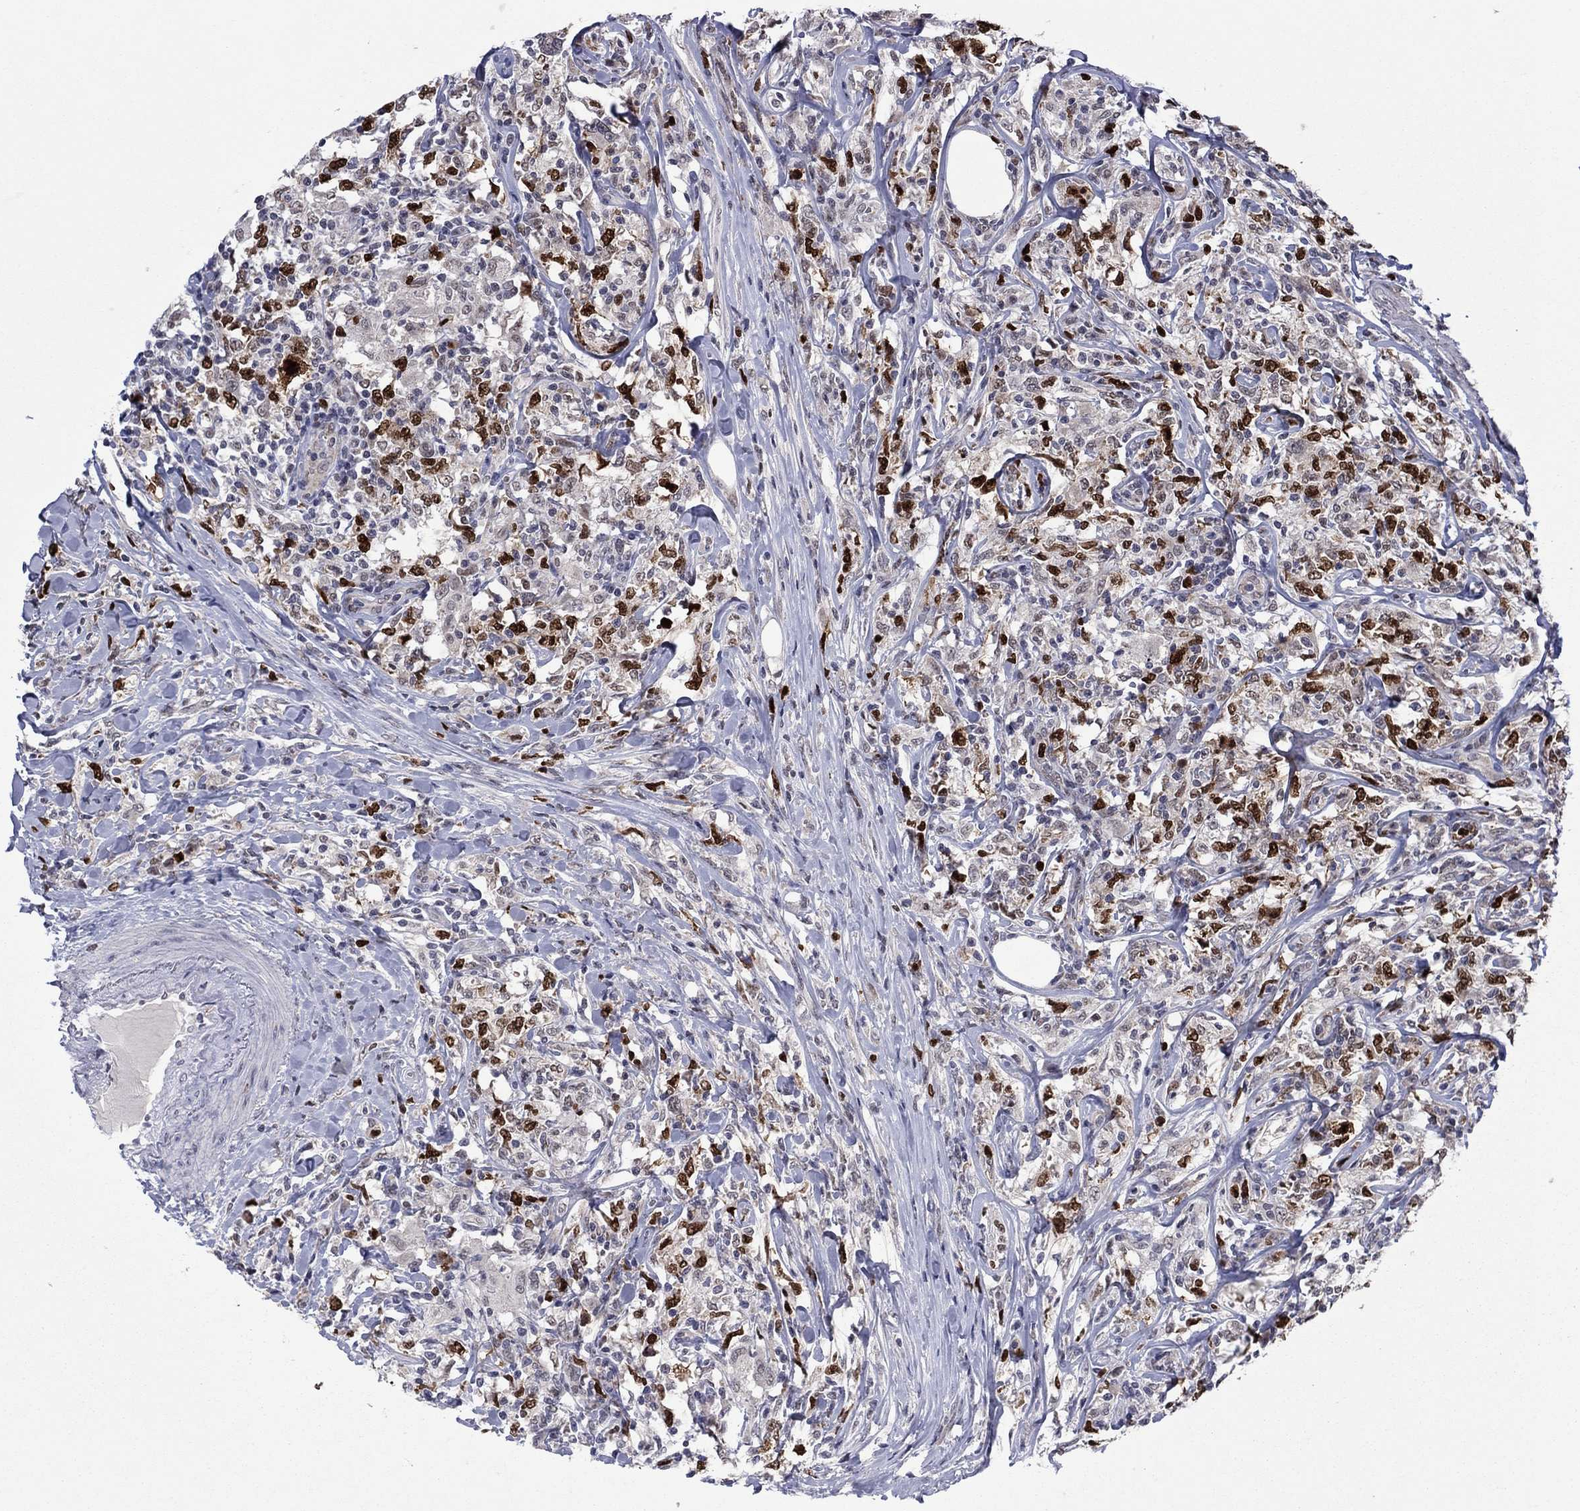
{"staining": {"intensity": "strong", "quantity": "25%-75%", "location": "nuclear"}, "tissue": "lymphoma", "cell_type": "Tumor cells", "image_type": "cancer", "snomed": [{"axis": "morphology", "description": "Malignant lymphoma, non-Hodgkin's type, High grade"}, {"axis": "topography", "description": "Lymph node"}], "caption": "Protein staining of malignant lymphoma, non-Hodgkin's type (high-grade) tissue displays strong nuclear expression in about 25%-75% of tumor cells.", "gene": "CDCA5", "patient": {"sex": "female", "age": 84}}